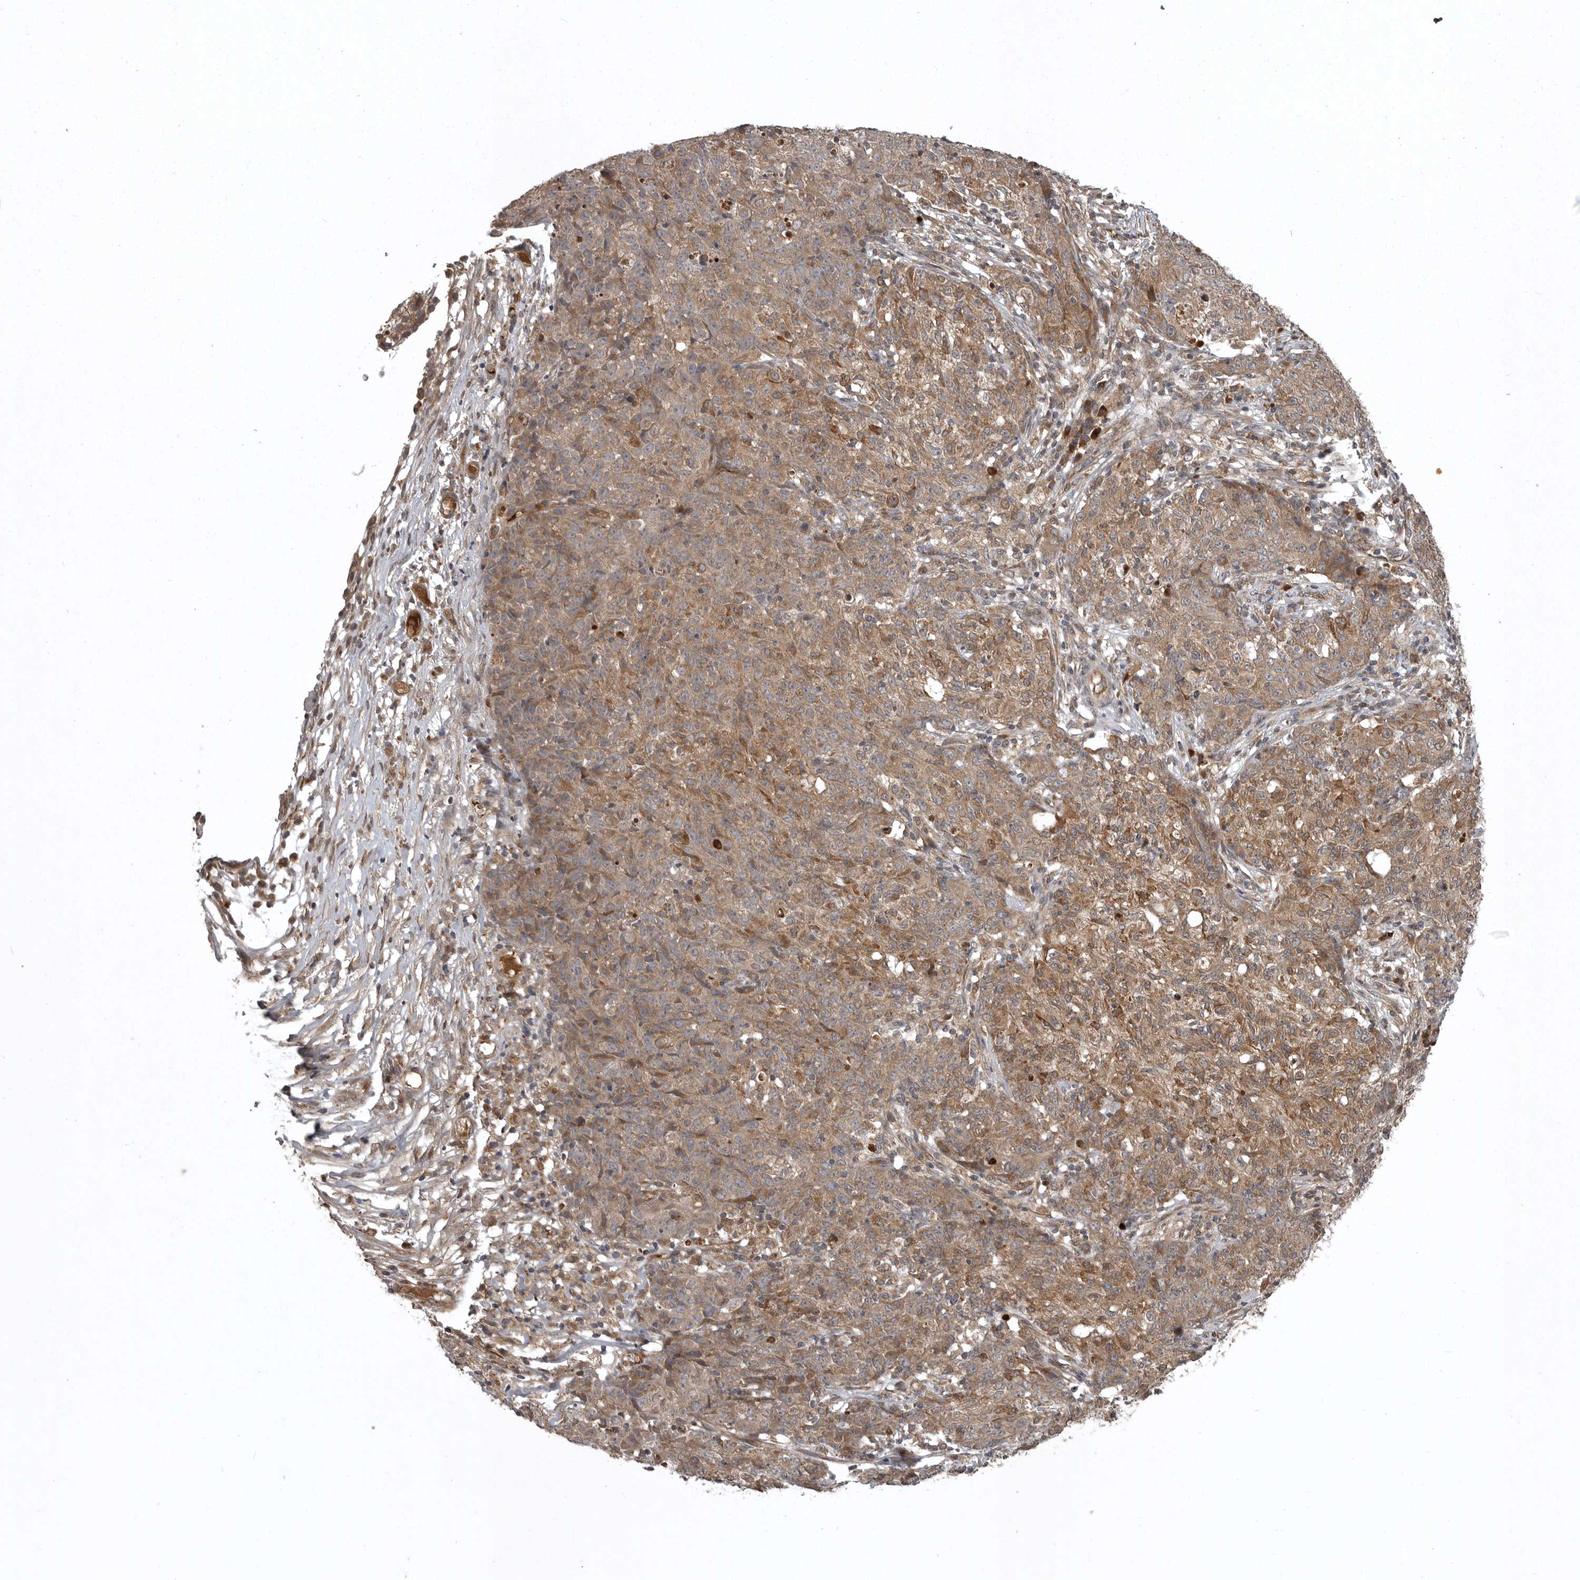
{"staining": {"intensity": "moderate", "quantity": "25%-75%", "location": "cytoplasmic/membranous"}, "tissue": "ovarian cancer", "cell_type": "Tumor cells", "image_type": "cancer", "snomed": [{"axis": "morphology", "description": "Carcinoma, endometroid"}, {"axis": "topography", "description": "Ovary"}], "caption": "Human ovarian cancer (endometroid carcinoma) stained with a protein marker demonstrates moderate staining in tumor cells.", "gene": "GPR31", "patient": {"sex": "female", "age": 42}}